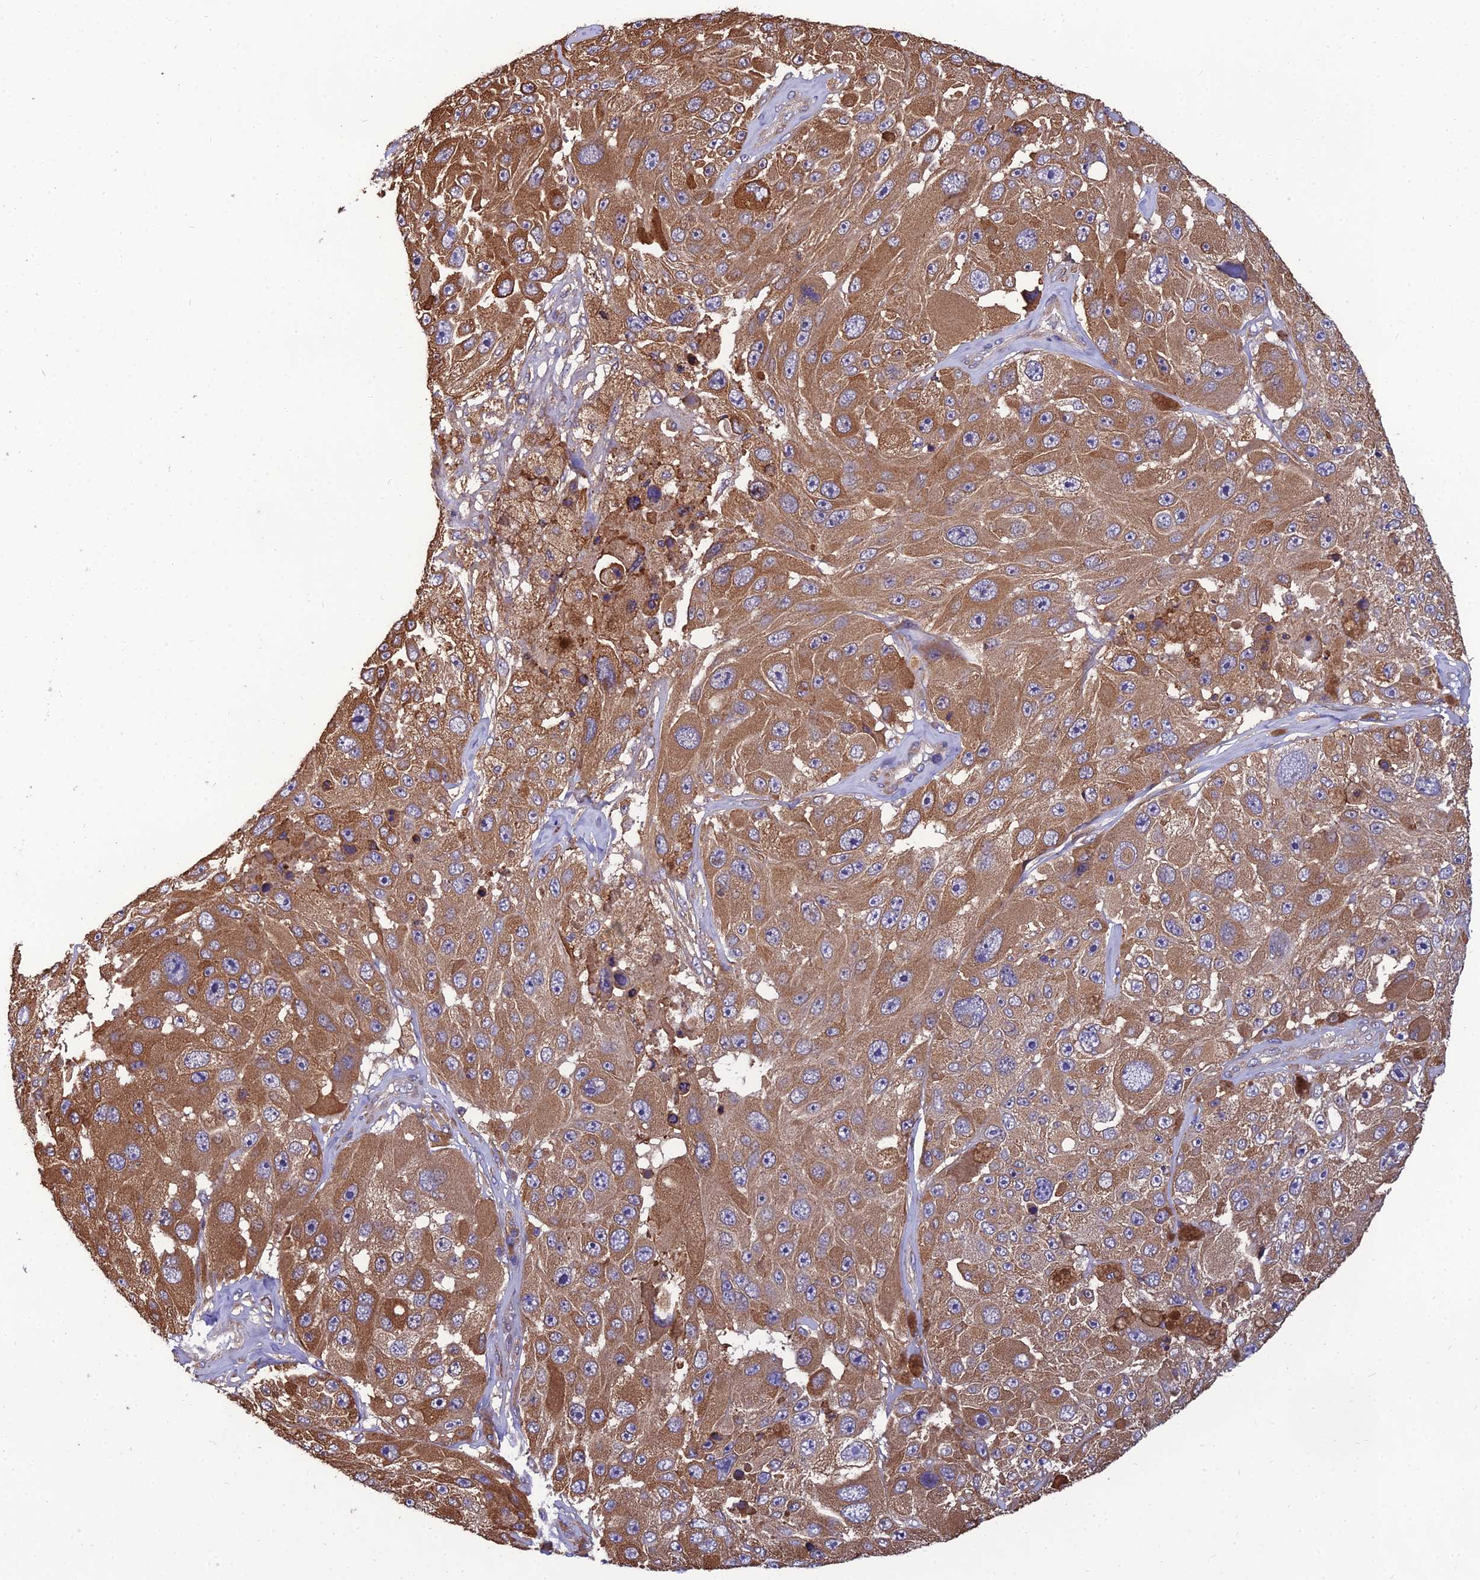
{"staining": {"intensity": "moderate", "quantity": ">75%", "location": "cytoplasmic/membranous"}, "tissue": "melanoma", "cell_type": "Tumor cells", "image_type": "cancer", "snomed": [{"axis": "morphology", "description": "Malignant melanoma, Metastatic site"}, {"axis": "topography", "description": "Lymph node"}], "caption": "Melanoma stained for a protein demonstrates moderate cytoplasmic/membranous positivity in tumor cells.", "gene": "UMAD1", "patient": {"sex": "male", "age": 62}}